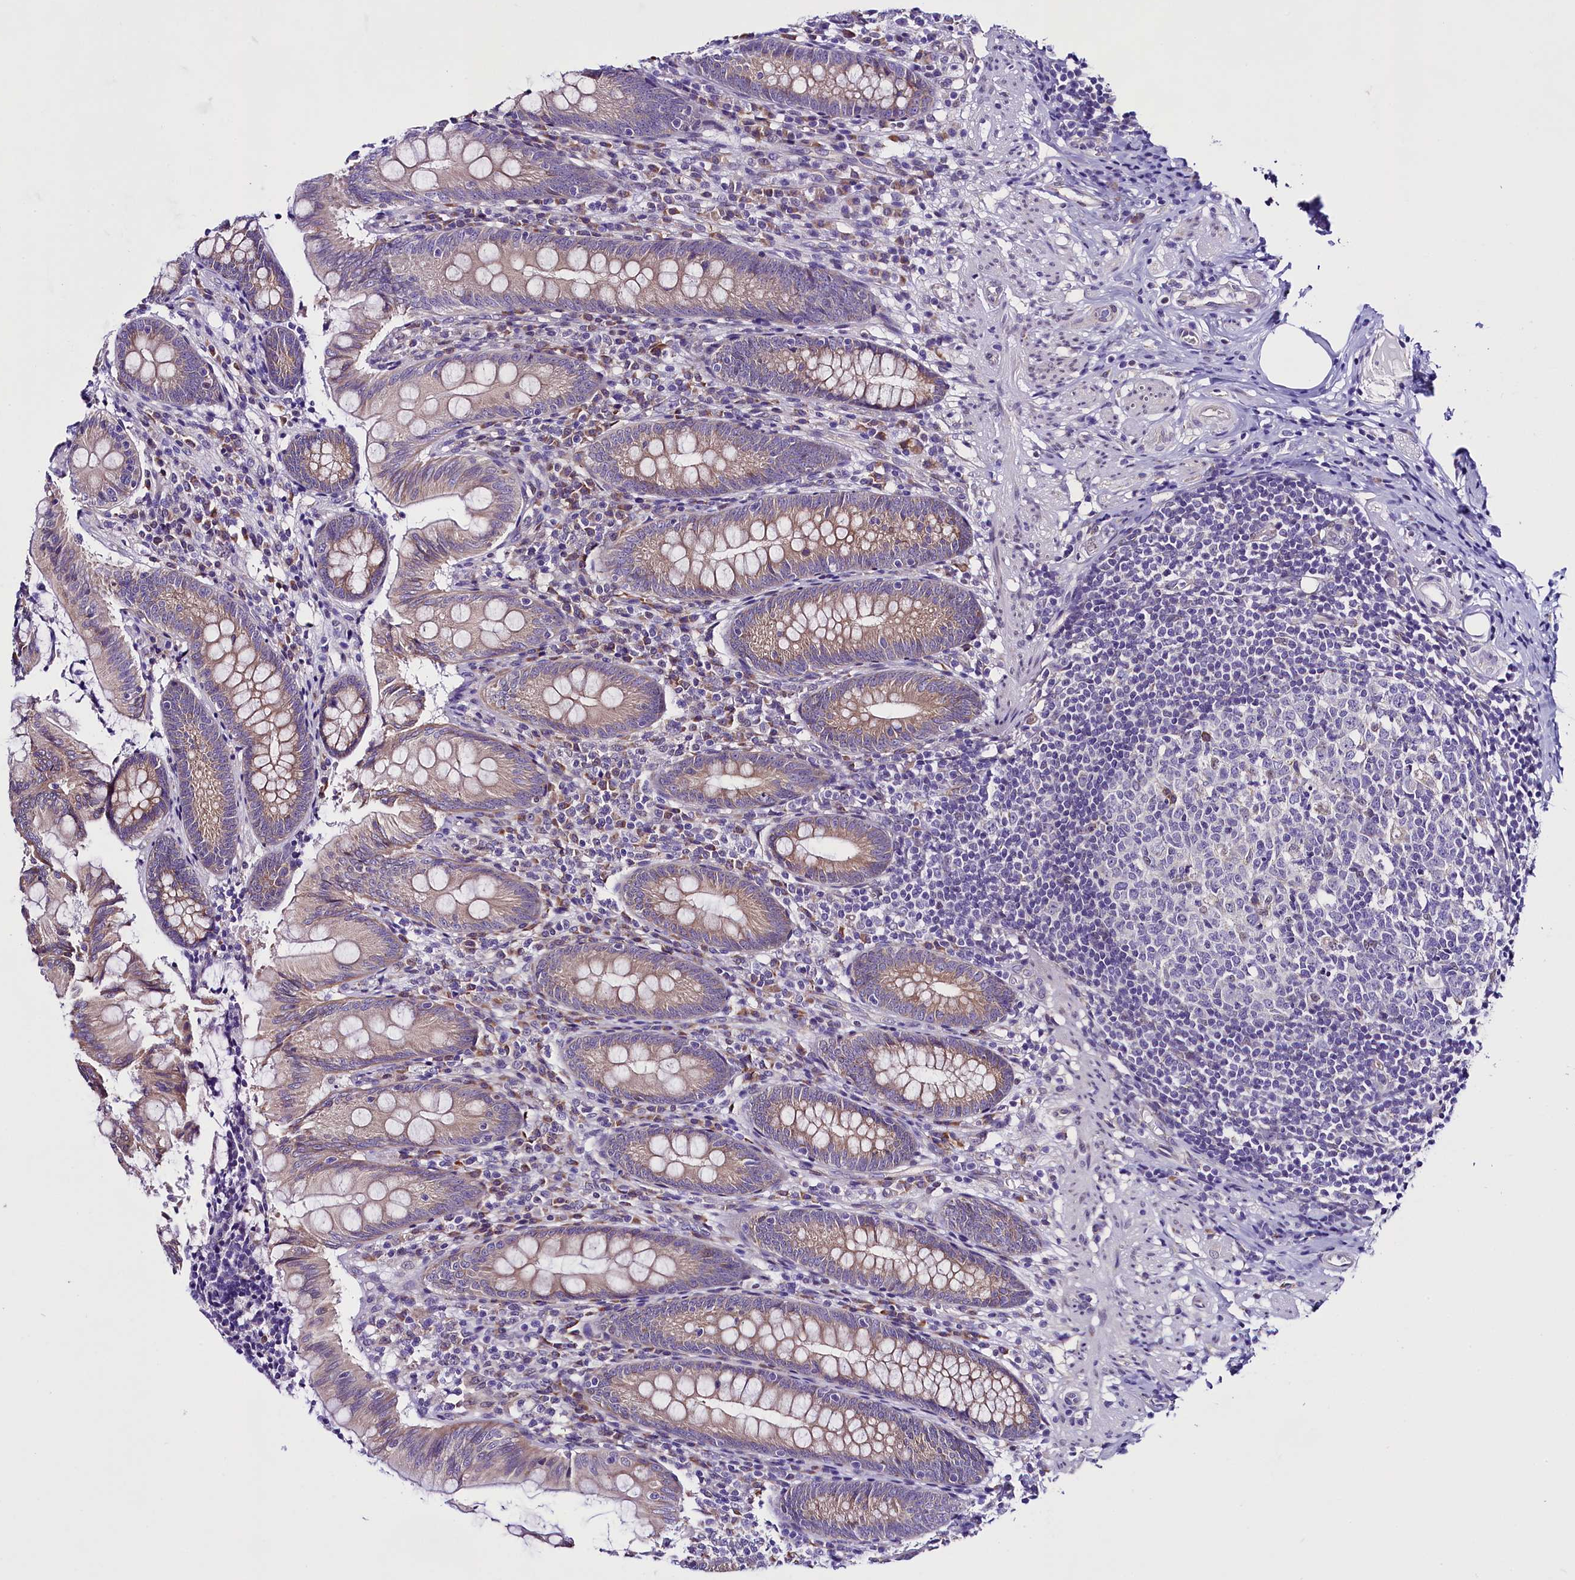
{"staining": {"intensity": "weak", "quantity": ">75%", "location": "cytoplasmic/membranous"}, "tissue": "appendix", "cell_type": "Glandular cells", "image_type": "normal", "snomed": [{"axis": "morphology", "description": "Normal tissue, NOS"}, {"axis": "topography", "description": "Appendix"}], "caption": "Unremarkable appendix displays weak cytoplasmic/membranous staining in approximately >75% of glandular cells, visualized by immunohistochemistry.", "gene": "UACA", "patient": {"sex": "male", "age": 55}}